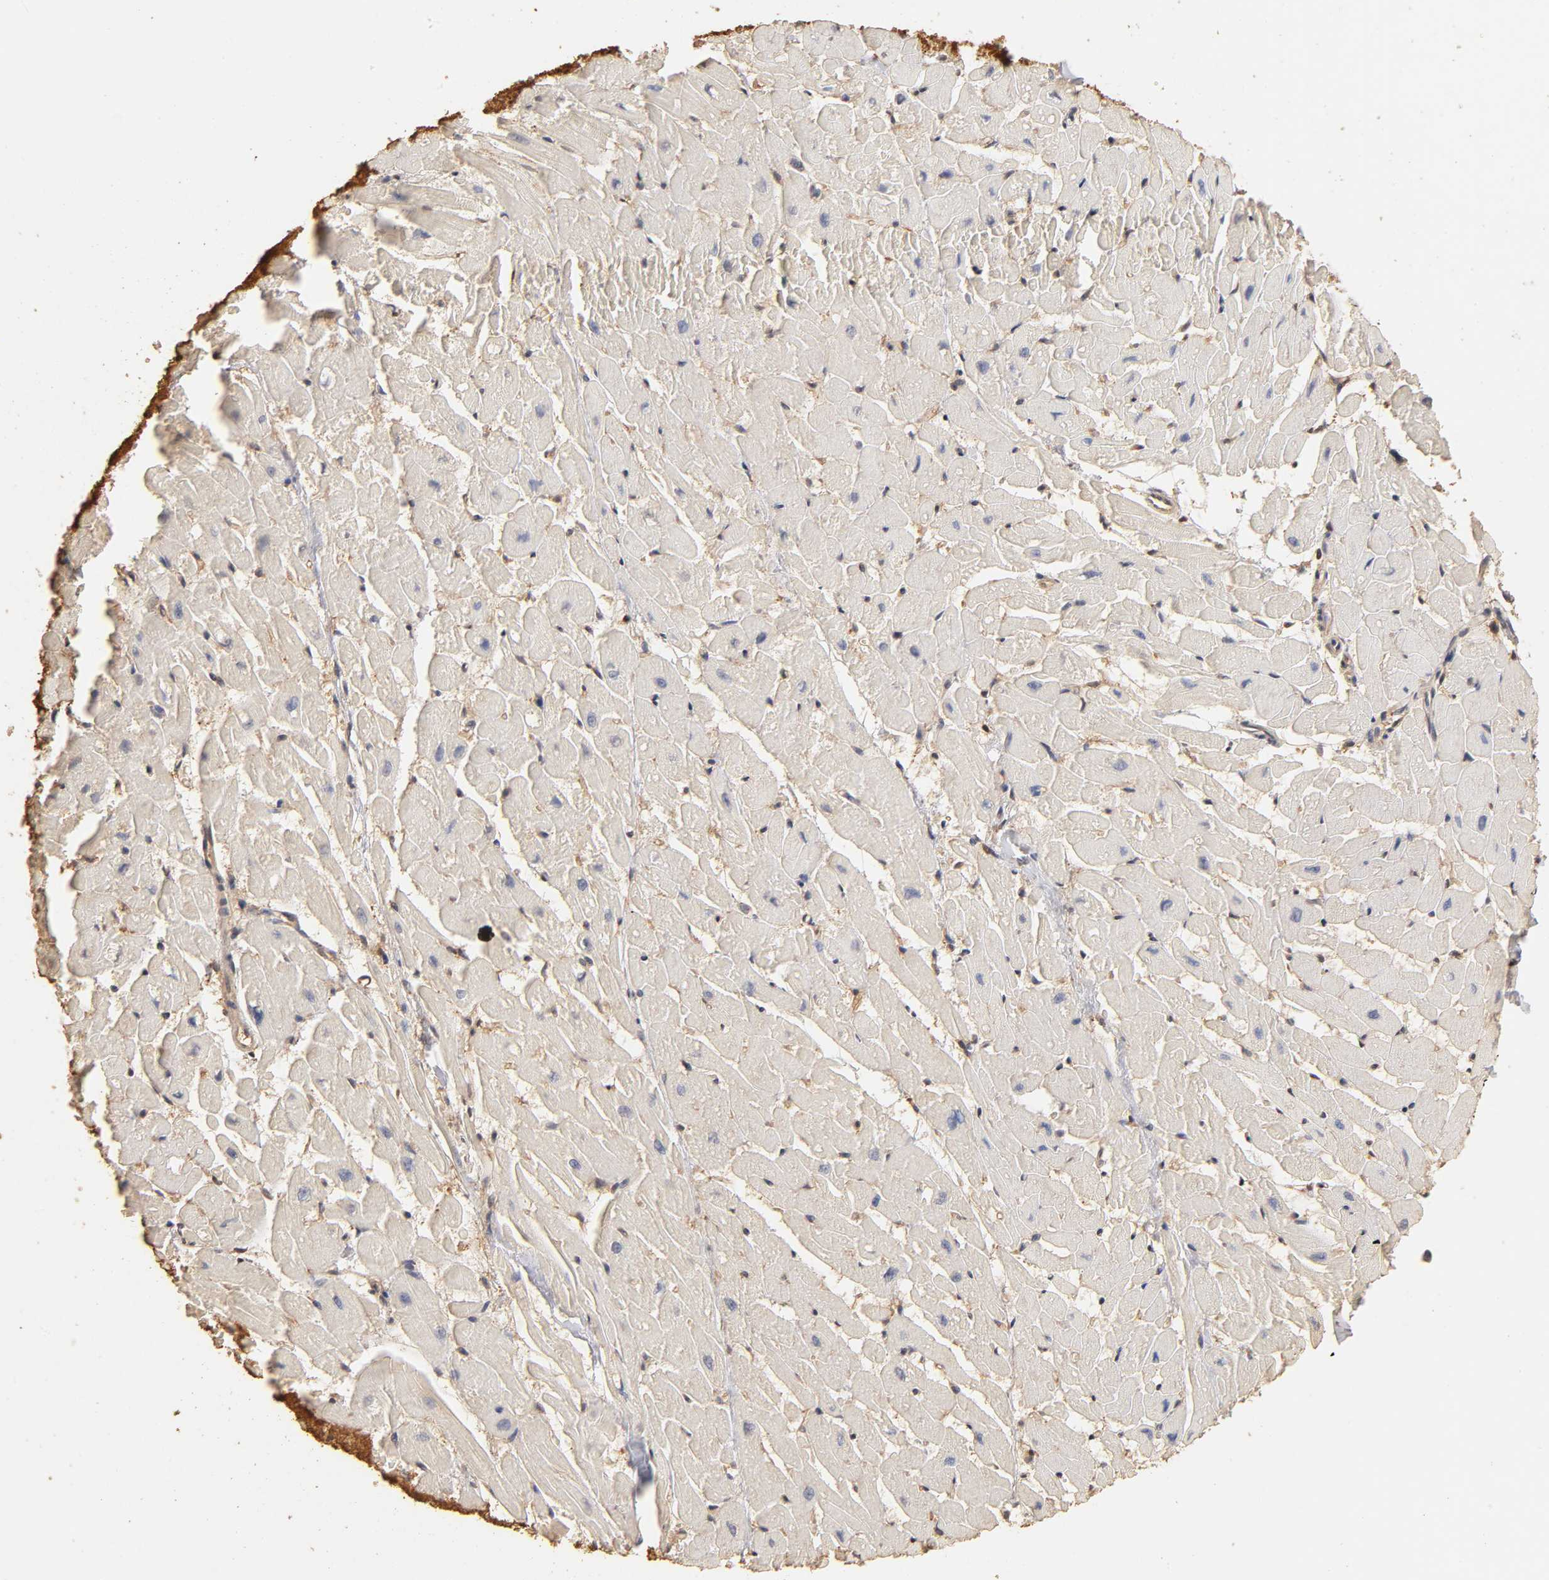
{"staining": {"intensity": "weak", "quantity": ">75%", "location": "cytoplasmic/membranous"}, "tissue": "heart muscle", "cell_type": "Cardiomyocytes", "image_type": "normal", "snomed": [{"axis": "morphology", "description": "Normal tissue, NOS"}, {"axis": "topography", "description": "Heart"}], "caption": "Unremarkable heart muscle was stained to show a protein in brown. There is low levels of weak cytoplasmic/membranous staining in approximately >75% of cardiomyocytes. The staining was performed using DAB (3,3'-diaminobenzidine), with brown indicating positive protein expression. Nuclei are stained blue with hematoxylin.", "gene": "VSIG4", "patient": {"sex": "female", "age": 19}}